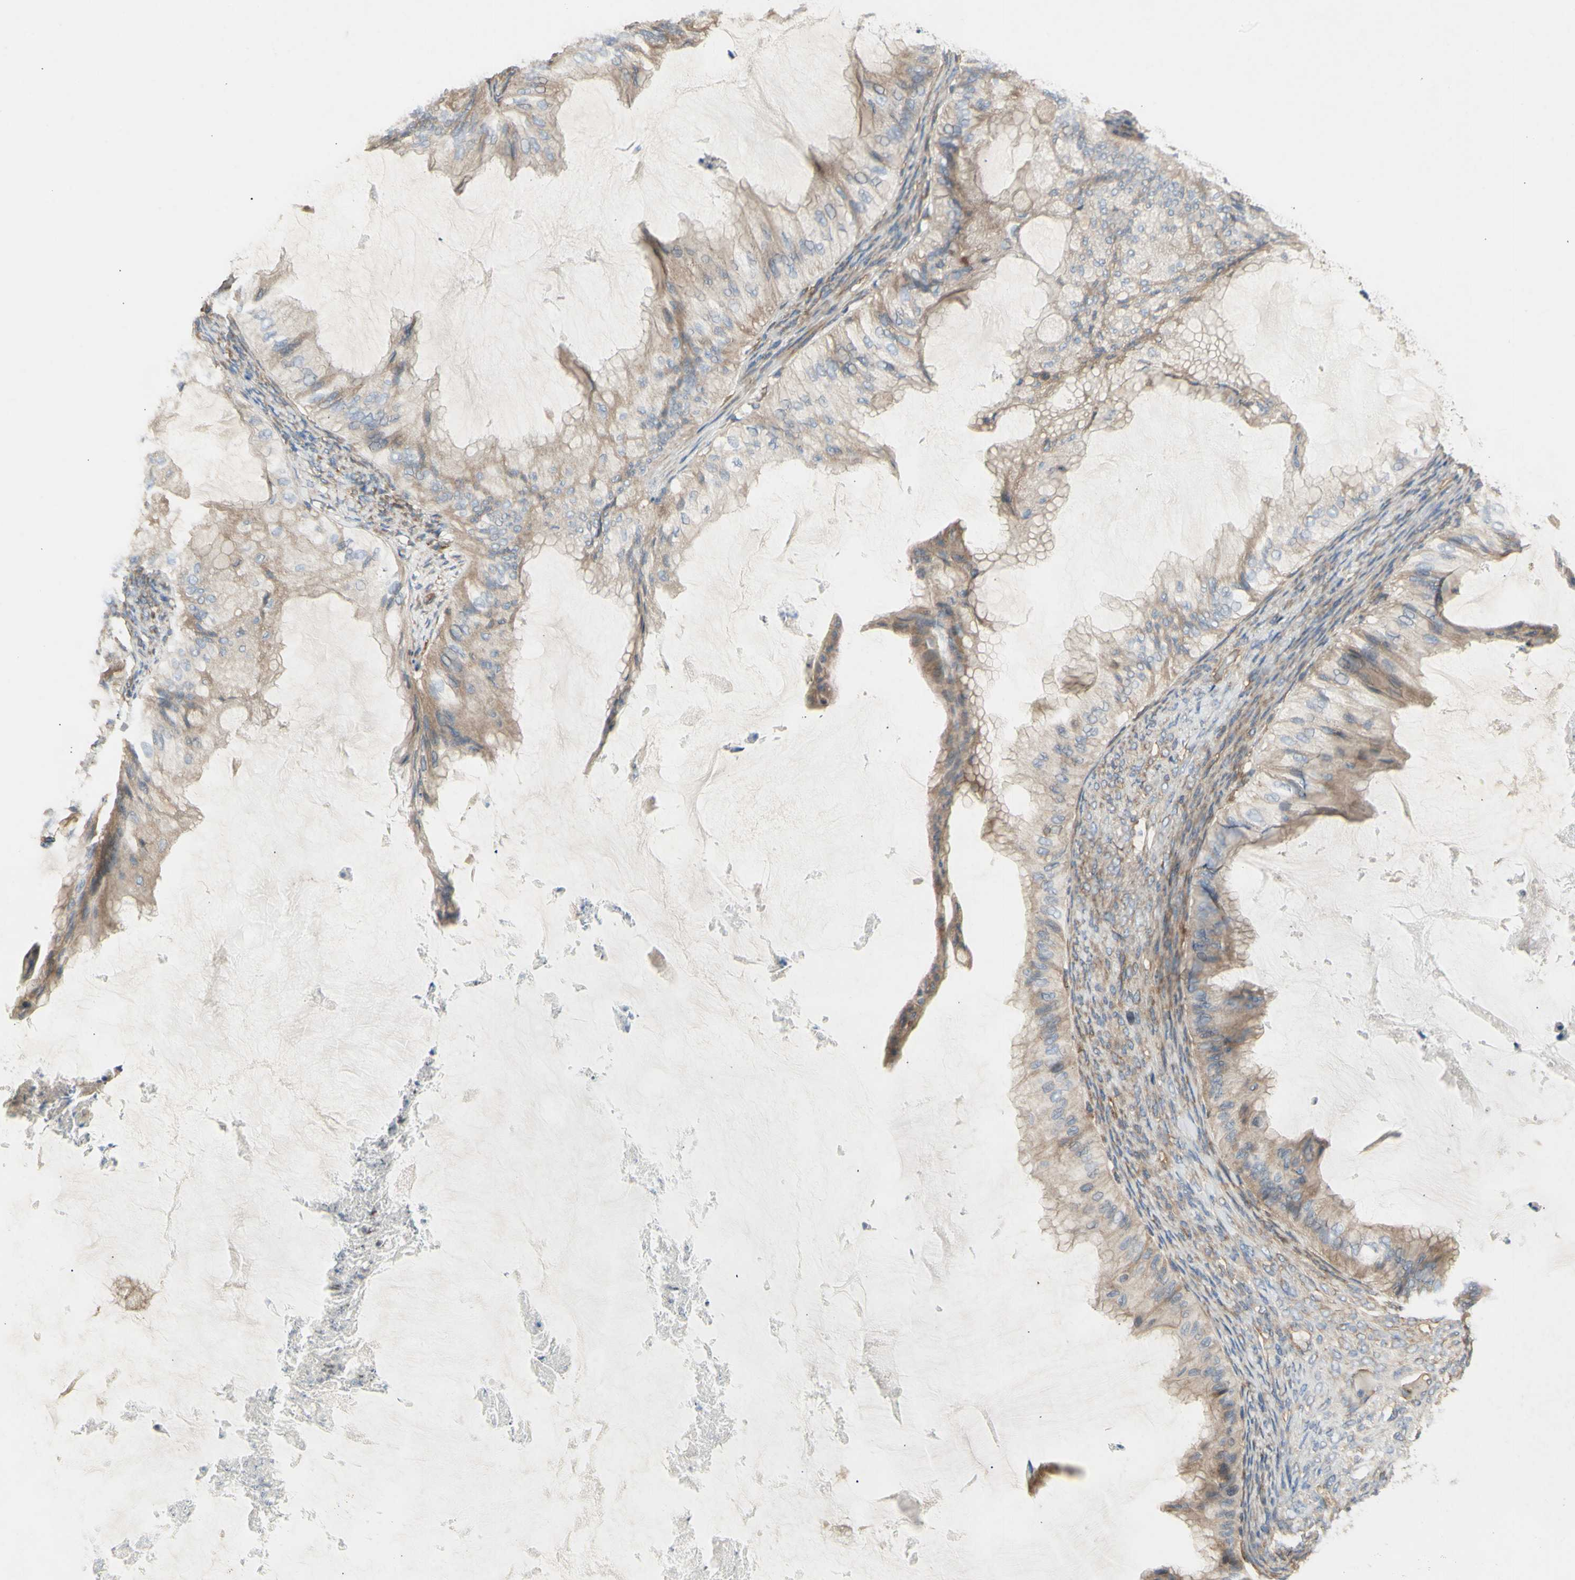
{"staining": {"intensity": "weak", "quantity": ">75%", "location": "cytoplasmic/membranous"}, "tissue": "ovarian cancer", "cell_type": "Tumor cells", "image_type": "cancer", "snomed": [{"axis": "morphology", "description": "Cystadenocarcinoma, mucinous, NOS"}, {"axis": "topography", "description": "Ovary"}], "caption": "Immunohistochemistry (IHC) micrograph of human ovarian mucinous cystadenocarcinoma stained for a protein (brown), which reveals low levels of weak cytoplasmic/membranous positivity in about >75% of tumor cells.", "gene": "KLC1", "patient": {"sex": "female", "age": 61}}